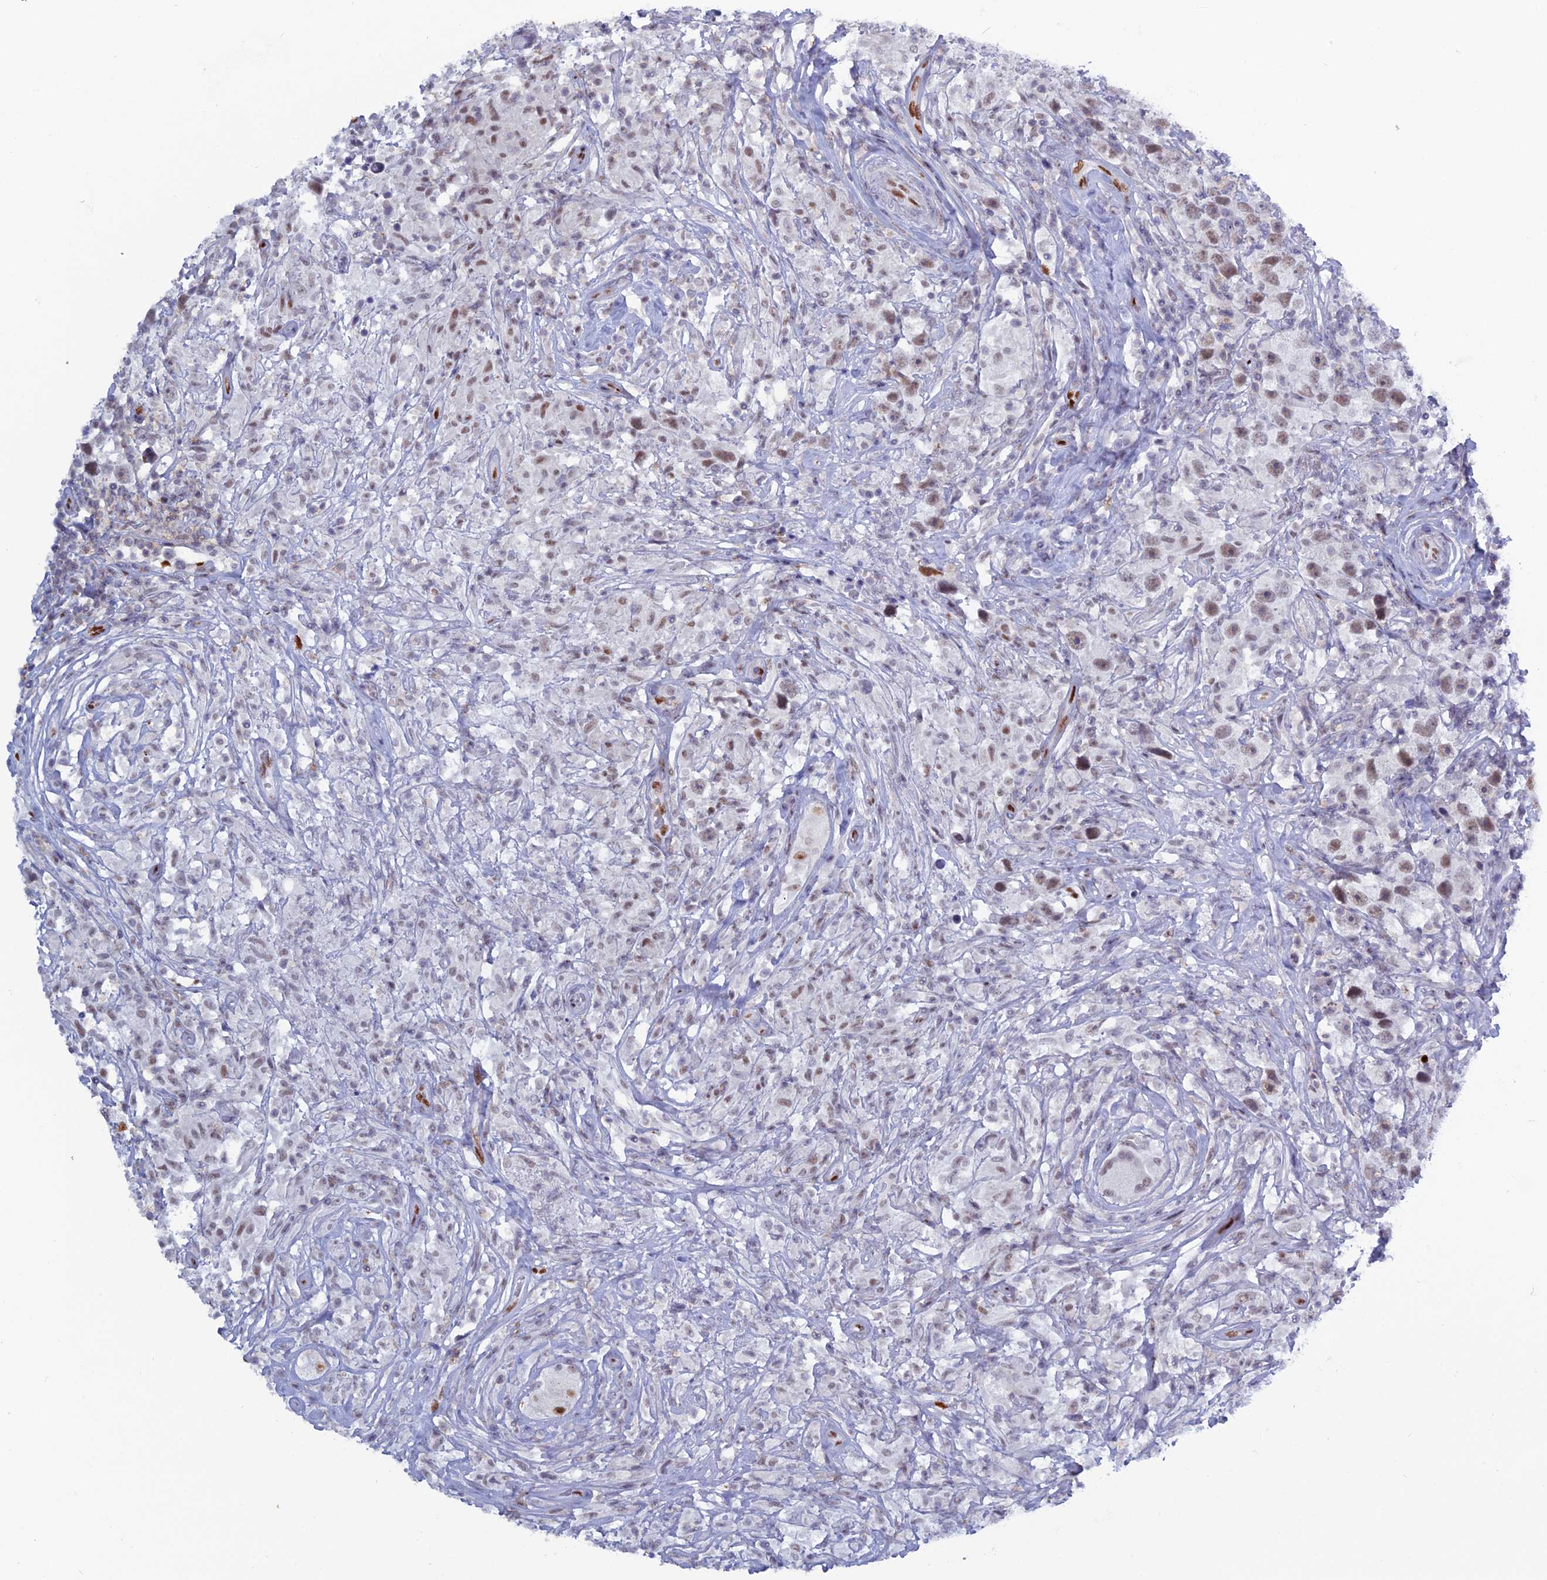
{"staining": {"intensity": "moderate", "quantity": ">75%", "location": "nuclear"}, "tissue": "testis cancer", "cell_type": "Tumor cells", "image_type": "cancer", "snomed": [{"axis": "morphology", "description": "Seminoma, NOS"}, {"axis": "topography", "description": "Testis"}], "caption": "Seminoma (testis) was stained to show a protein in brown. There is medium levels of moderate nuclear staining in about >75% of tumor cells.", "gene": "NOL4L", "patient": {"sex": "male", "age": 49}}